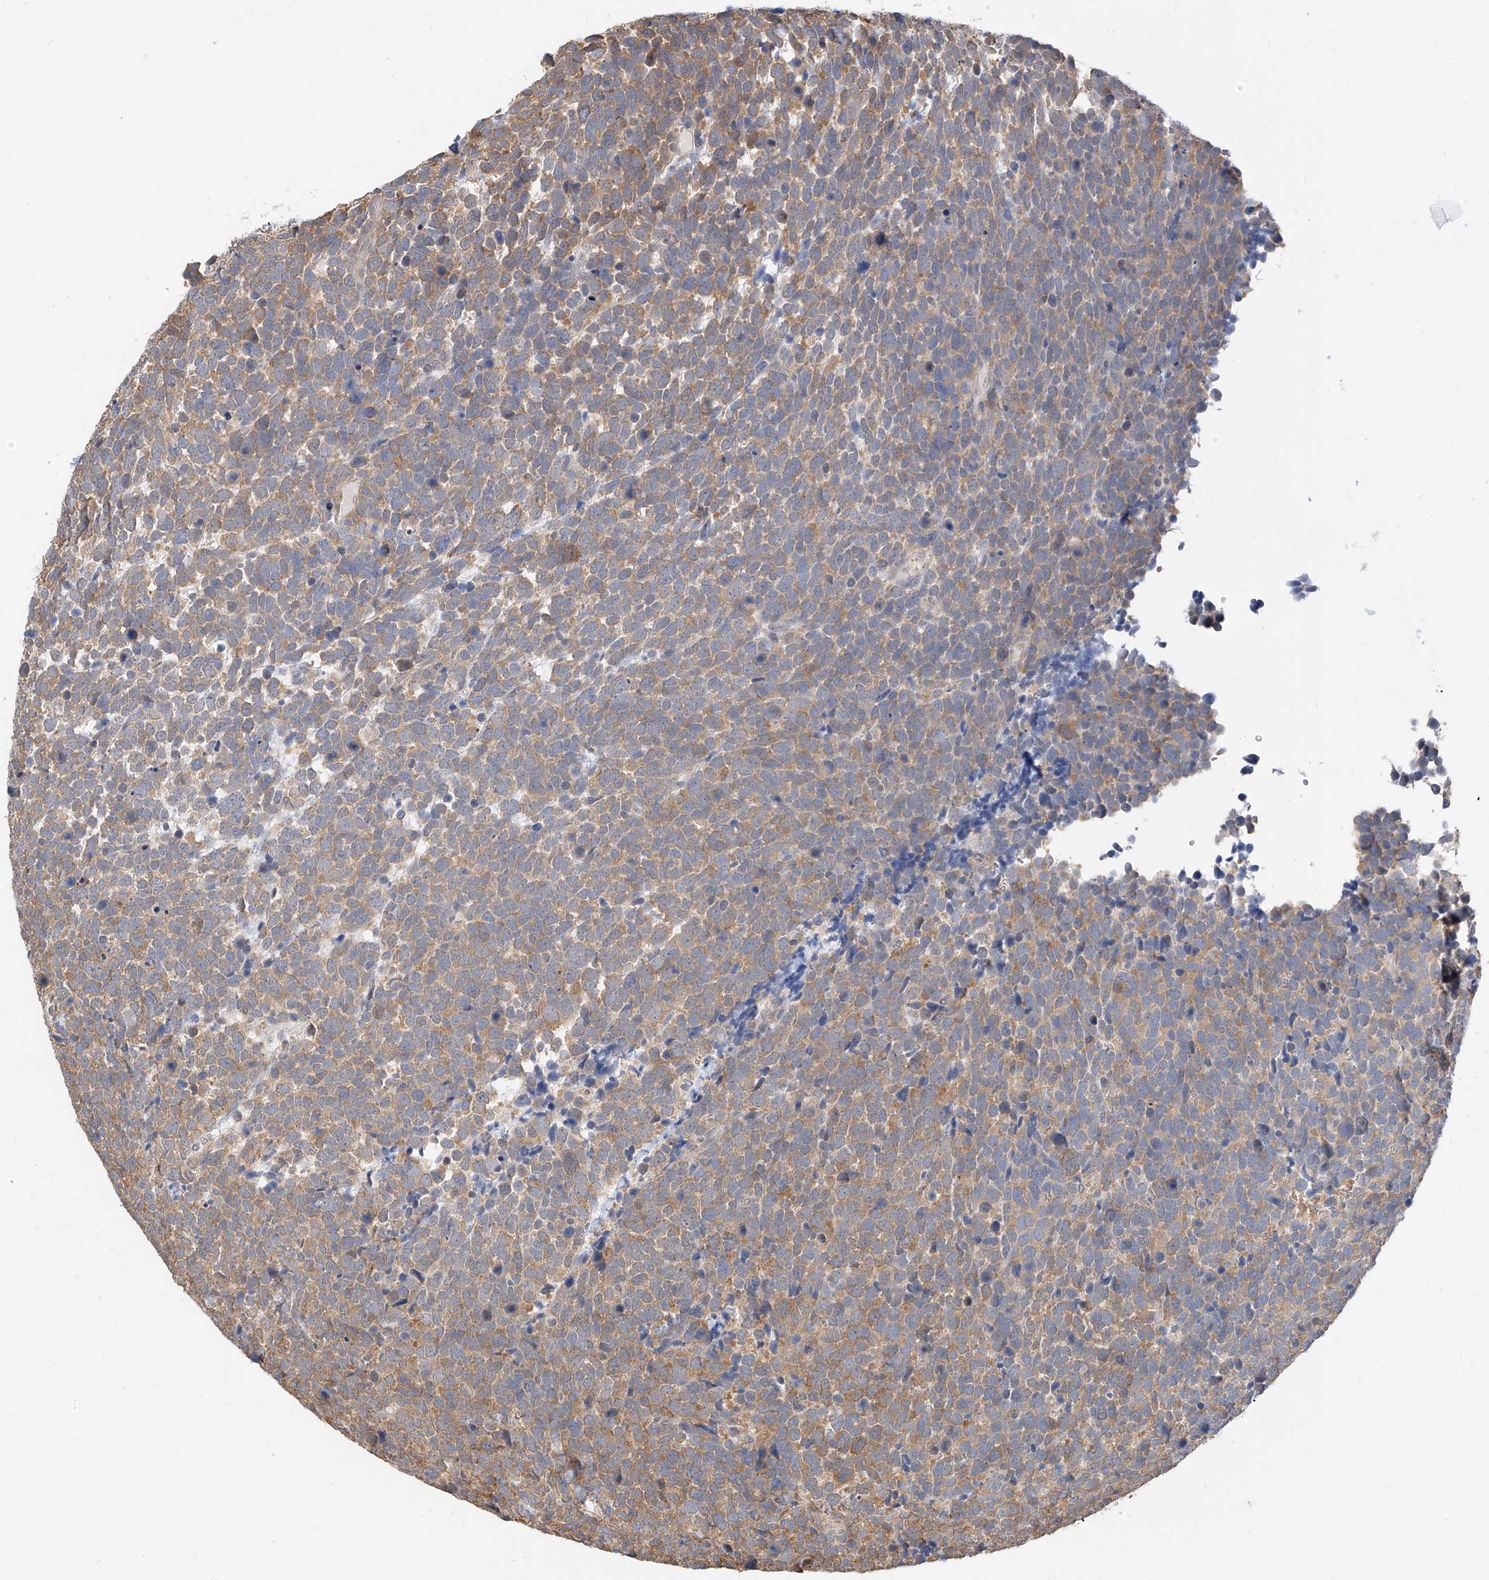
{"staining": {"intensity": "moderate", "quantity": ">75%", "location": "cytoplasmic/membranous"}, "tissue": "urothelial cancer", "cell_type": "Tumor cells", "image_type": "cancer", "snomed": [{"axis": "morphology", "description": "Urothelial carcinoma, High grade"}, {"axis": "topography", "description": "Urinary bladder"}], "caption": "Immunohistochemistry staining of high-grade urothelial carcinoma, which demonstrates medium levels of moderate cytoplasmic/membranous staining in approximately >75% of tumor cells indicating moderate cytoplasmic/membranous protein expression. The staining was performed using DAB (brown) for protein detection and nuclei were counterstained in hematoxylin (blue).", "gene": "PPA2", "patient": {"sex": "female", "age": 82}}